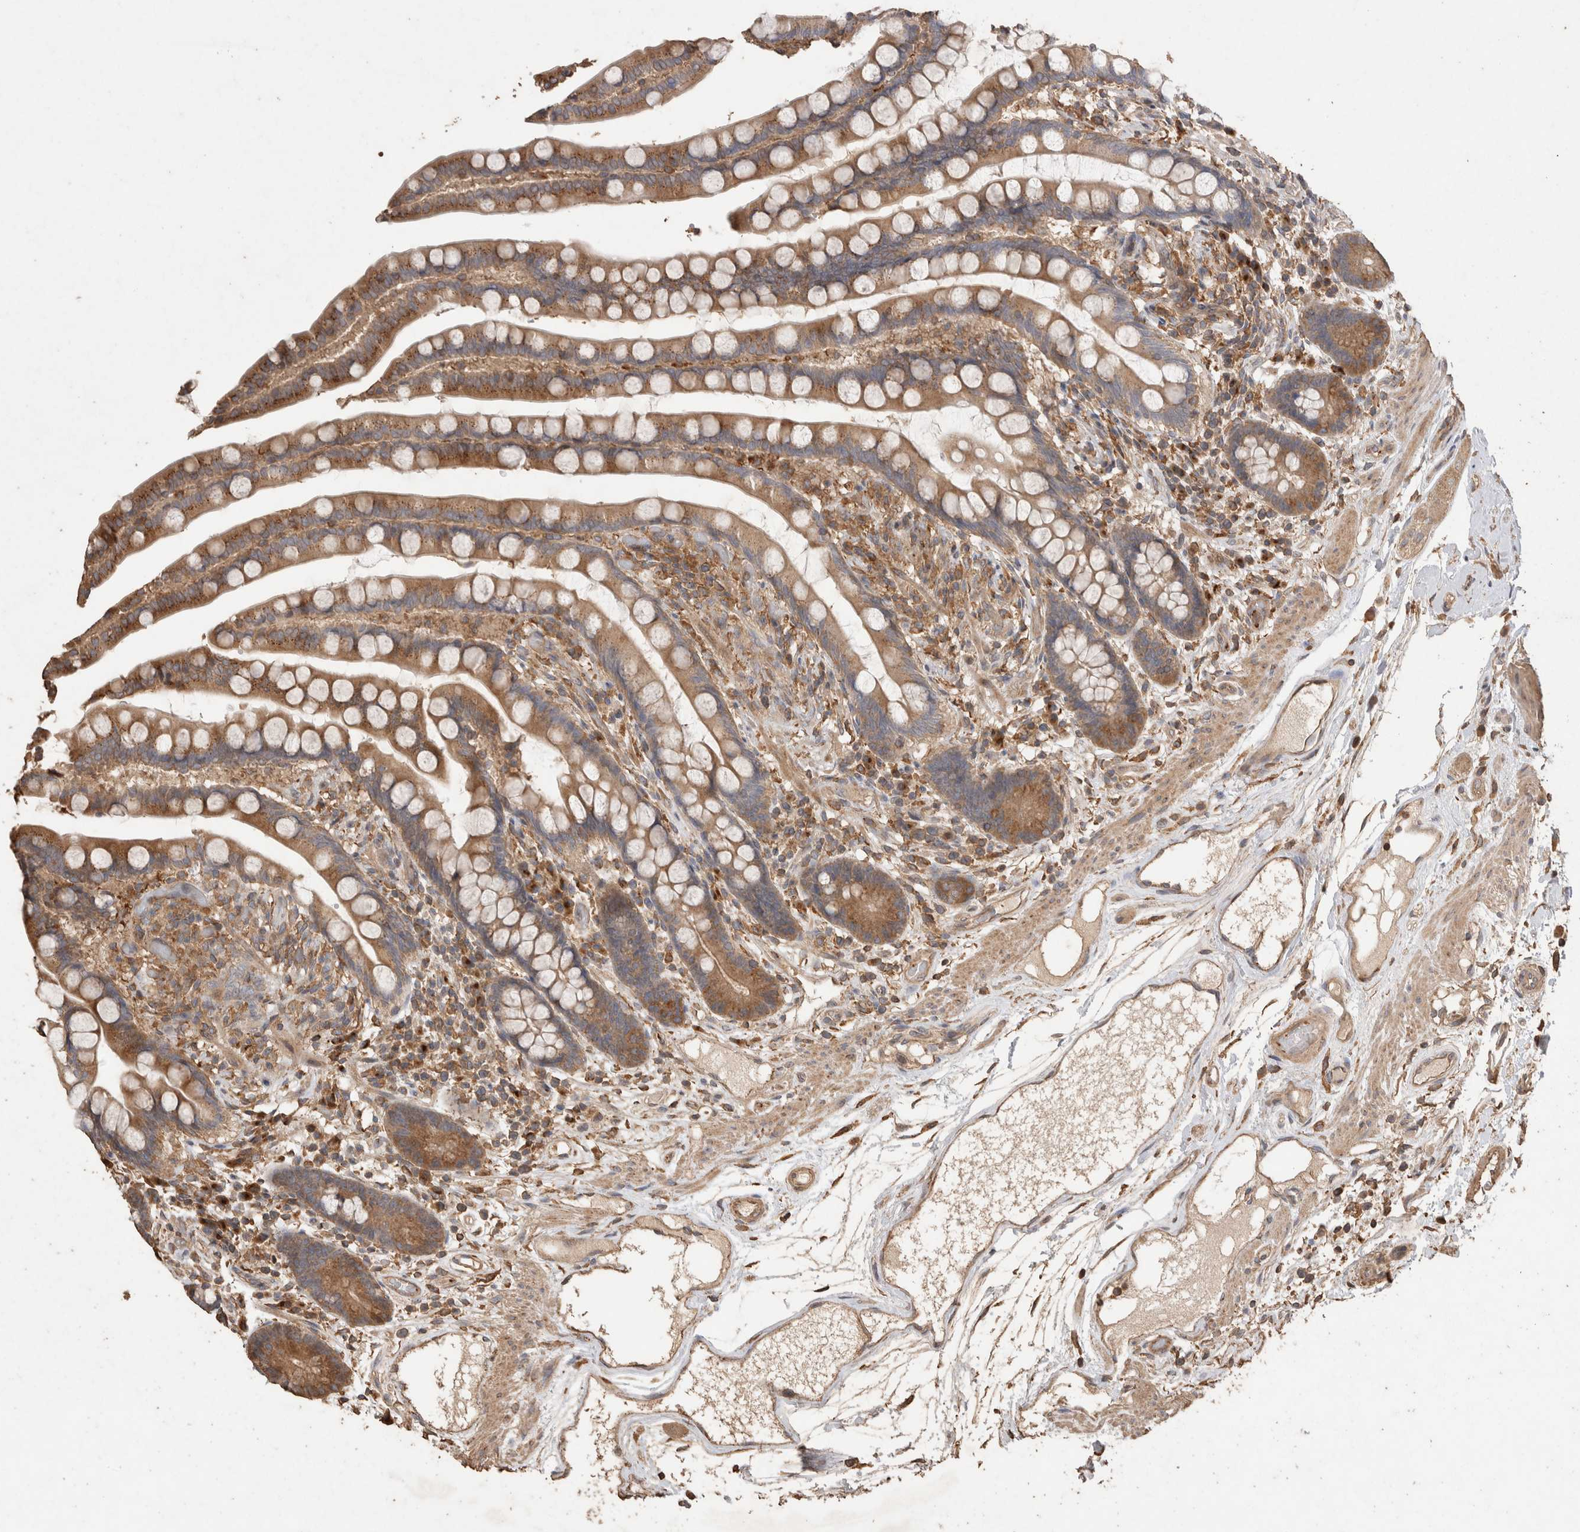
{"staining": {"intensity": "moderate", "quantity": ">75%", "location": "cytoplasmic/membranous"}, "tissue": "colon", "cell_type": "Endothelial cells", "image_type": "normal", "snomed": [{"axis": "morphology", "description": "Normal tissue, NOS"}, {"axis": "topography", "description": "Colon"}], "caption": "Immunohistochemical staining of normal colon displays medium levels of moderate cytoplasmic/membranous staining in about >75% of endothelial cells.", "gene": "SNX31", "patient": {"sex": "male", "age": 73}}